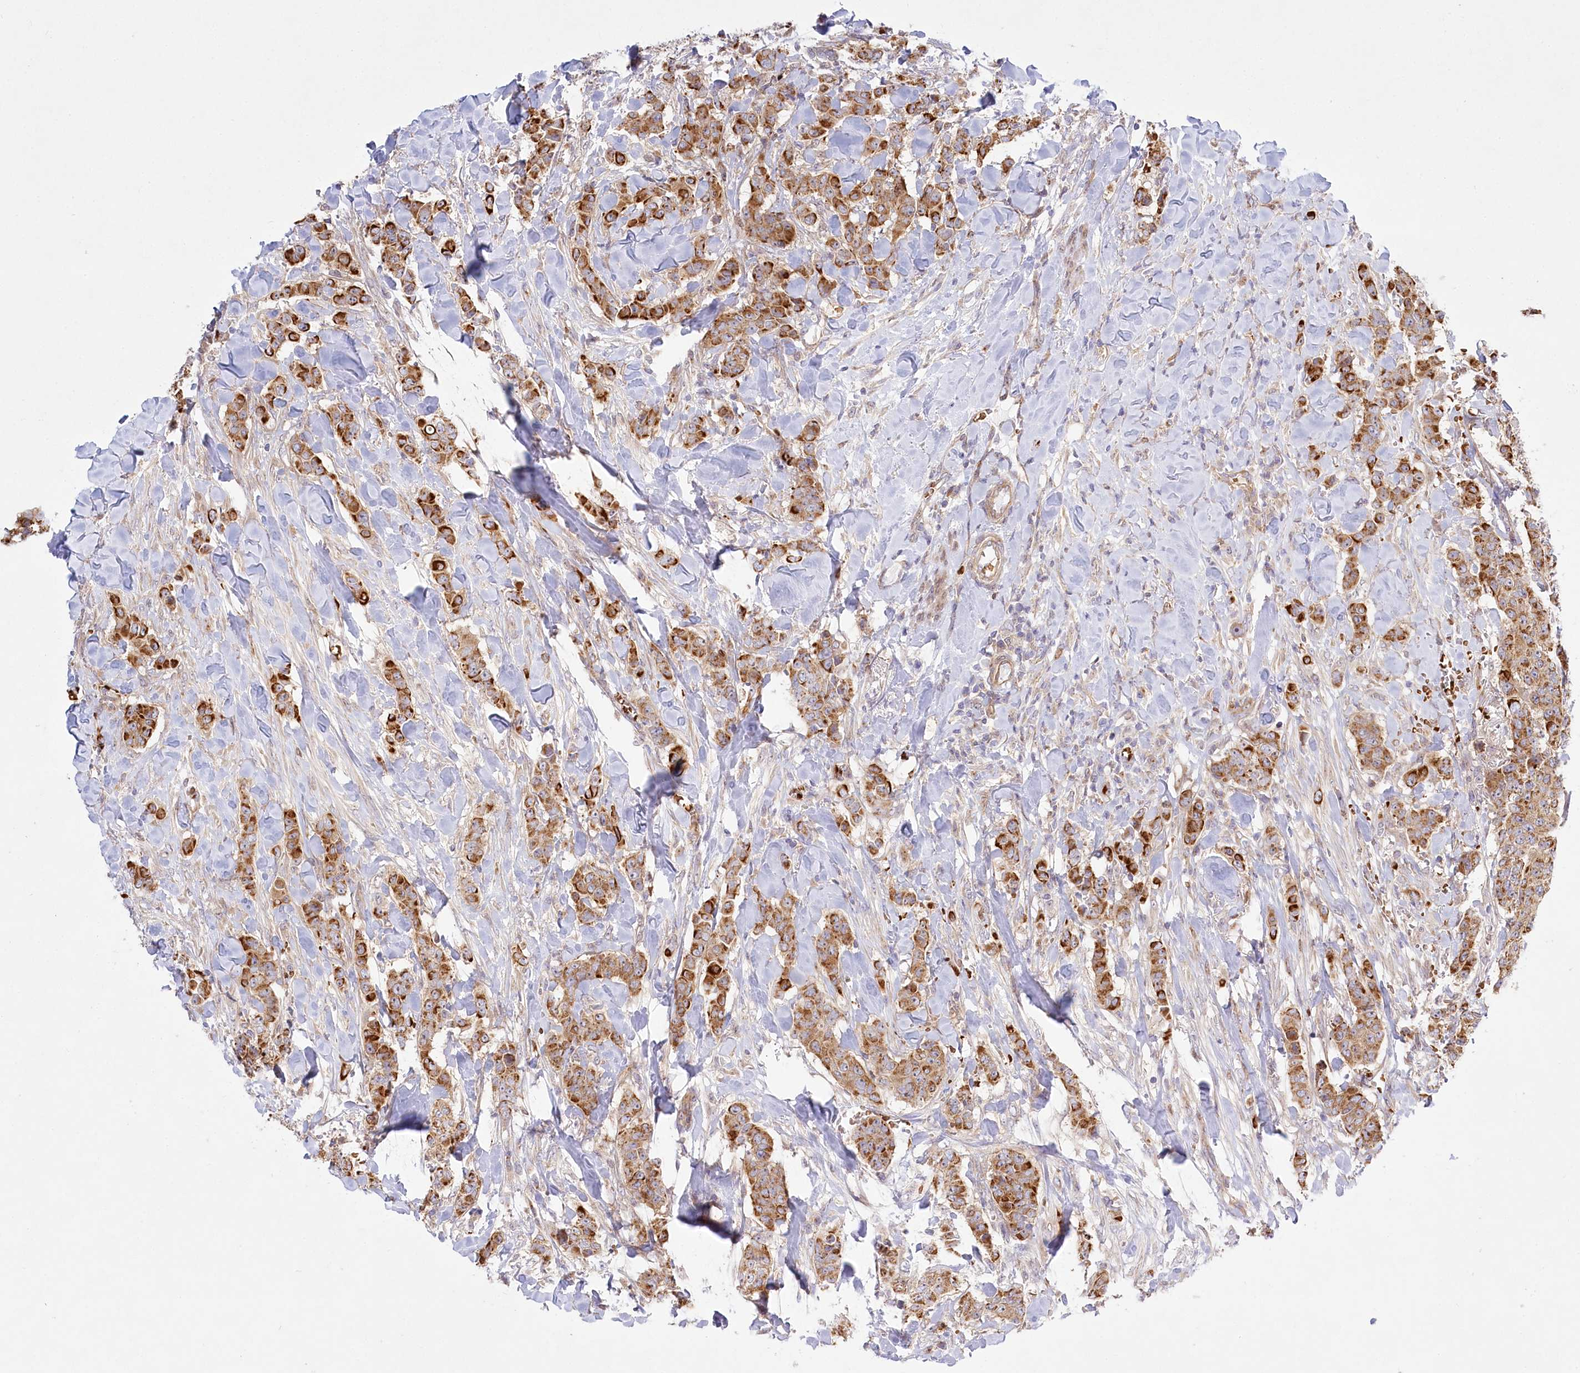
{"staining": {"intensity": "moderate", "quantity": ">75%", "location": "cytoplasmic/membranous"}, "tissue": "breast cancer", "cell_type": "Tumor cells", "image_type": "cancer", "snomed": [{"axis": "morphology", "description": "Duct carcinoma"}, {"axis": "topography", "description": "Breast"}], "caption": "The micrograph reveals immunohistochemical staining of invasive ductal carcinoma (breast). There is moderate cytoplasmic/membranous positivity is identified in approximately >75% of tumor cells.", "gene": "COMMD3", "patient": {"sex": "female", "age": 40}}